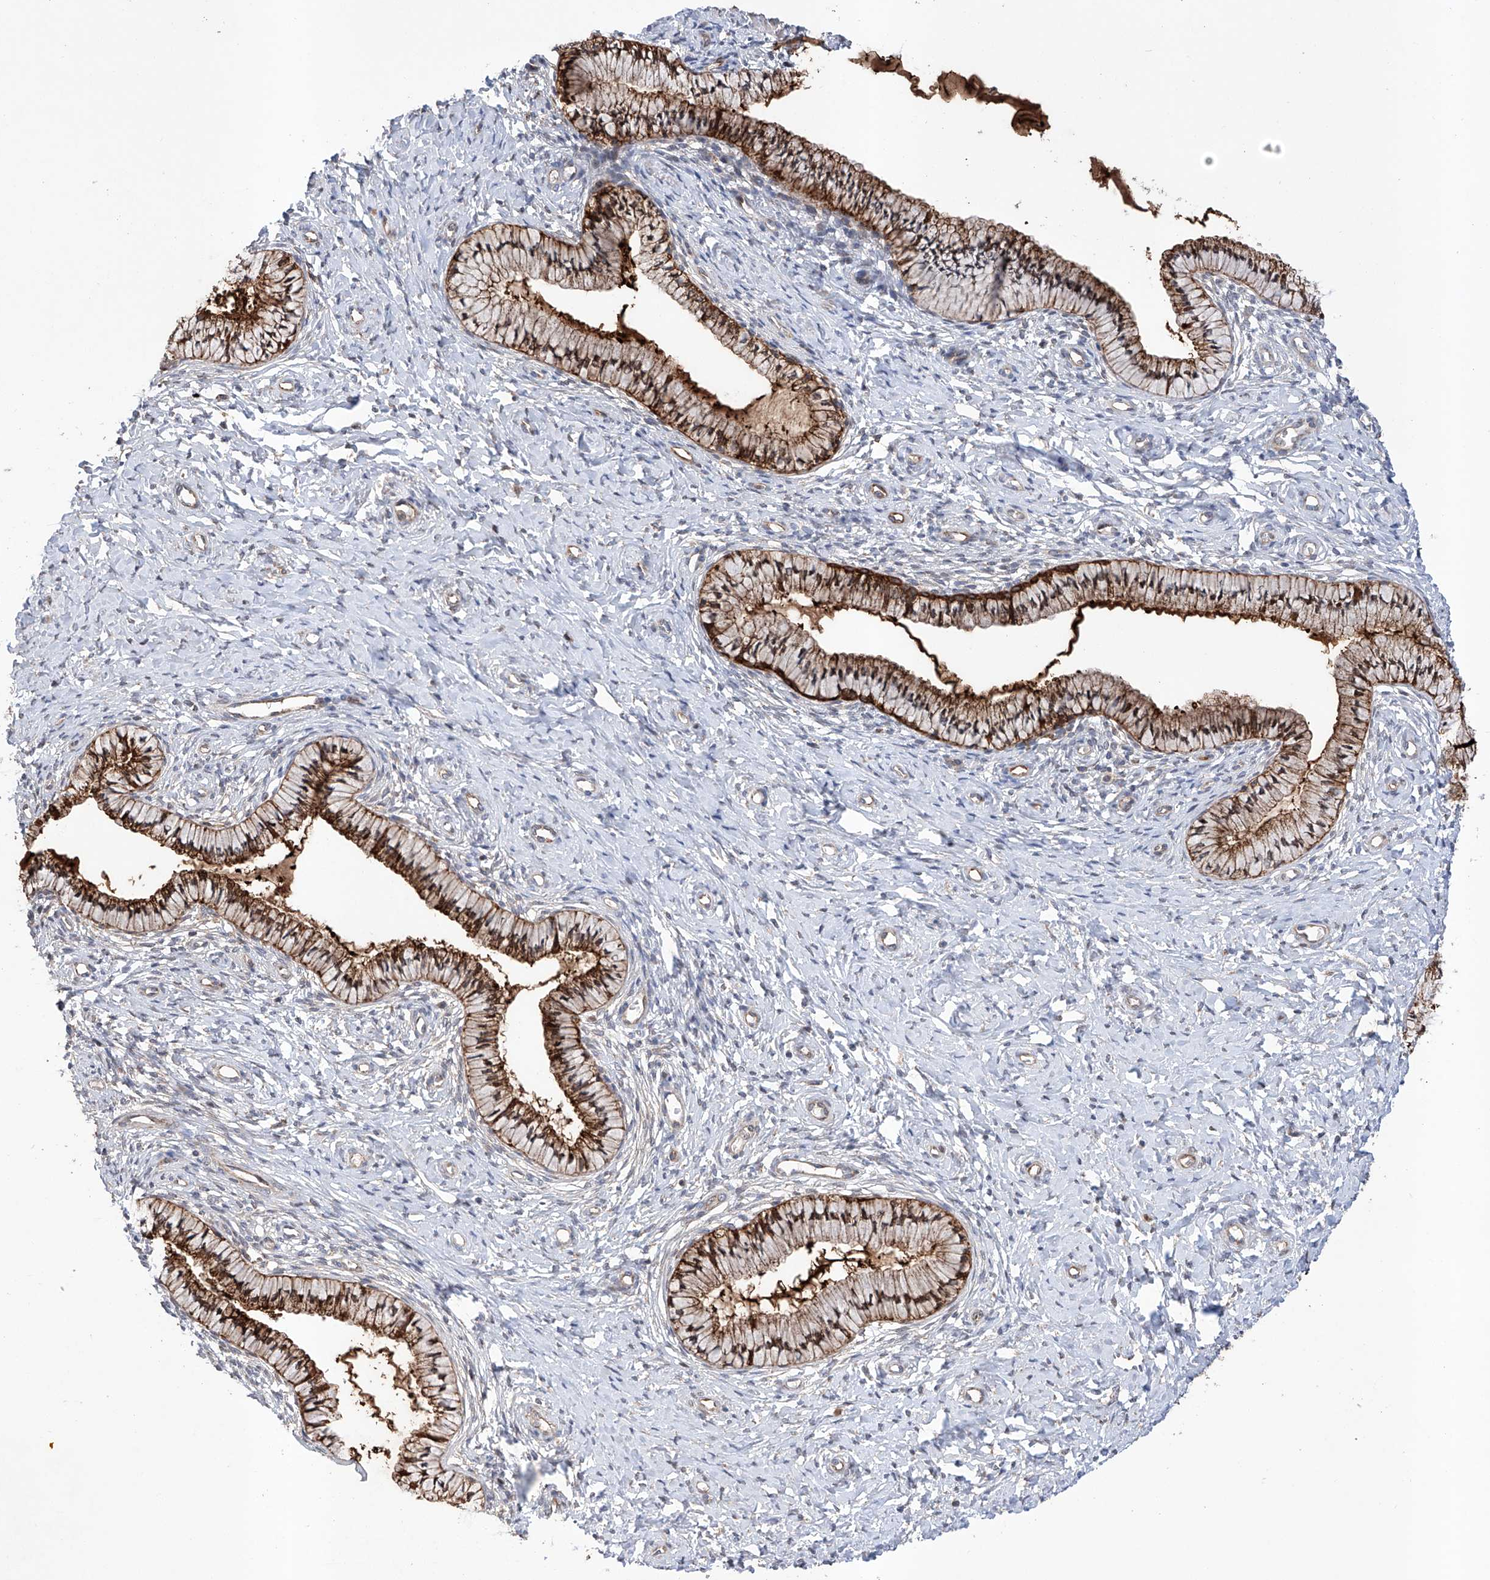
{"staining": {"intensity": "strong", "quantity": ">75%", "location": "cytoplasmic/membranous"}, "tissue": "cervix", "cell_type": "Glandular cells", "image_type": "normal", "snomed": [{"axis": "morphology", "description": "Normal tissue, NOS"}, {"axis": "topography", "description": "Cervix"}], "caption": "Strong cytoplasmic/membranous protein staining is identified in approximately >75% of glandular cells in cervix.", "gene": "TIMM23", "patient": {"sex": "female", "age": 36}}